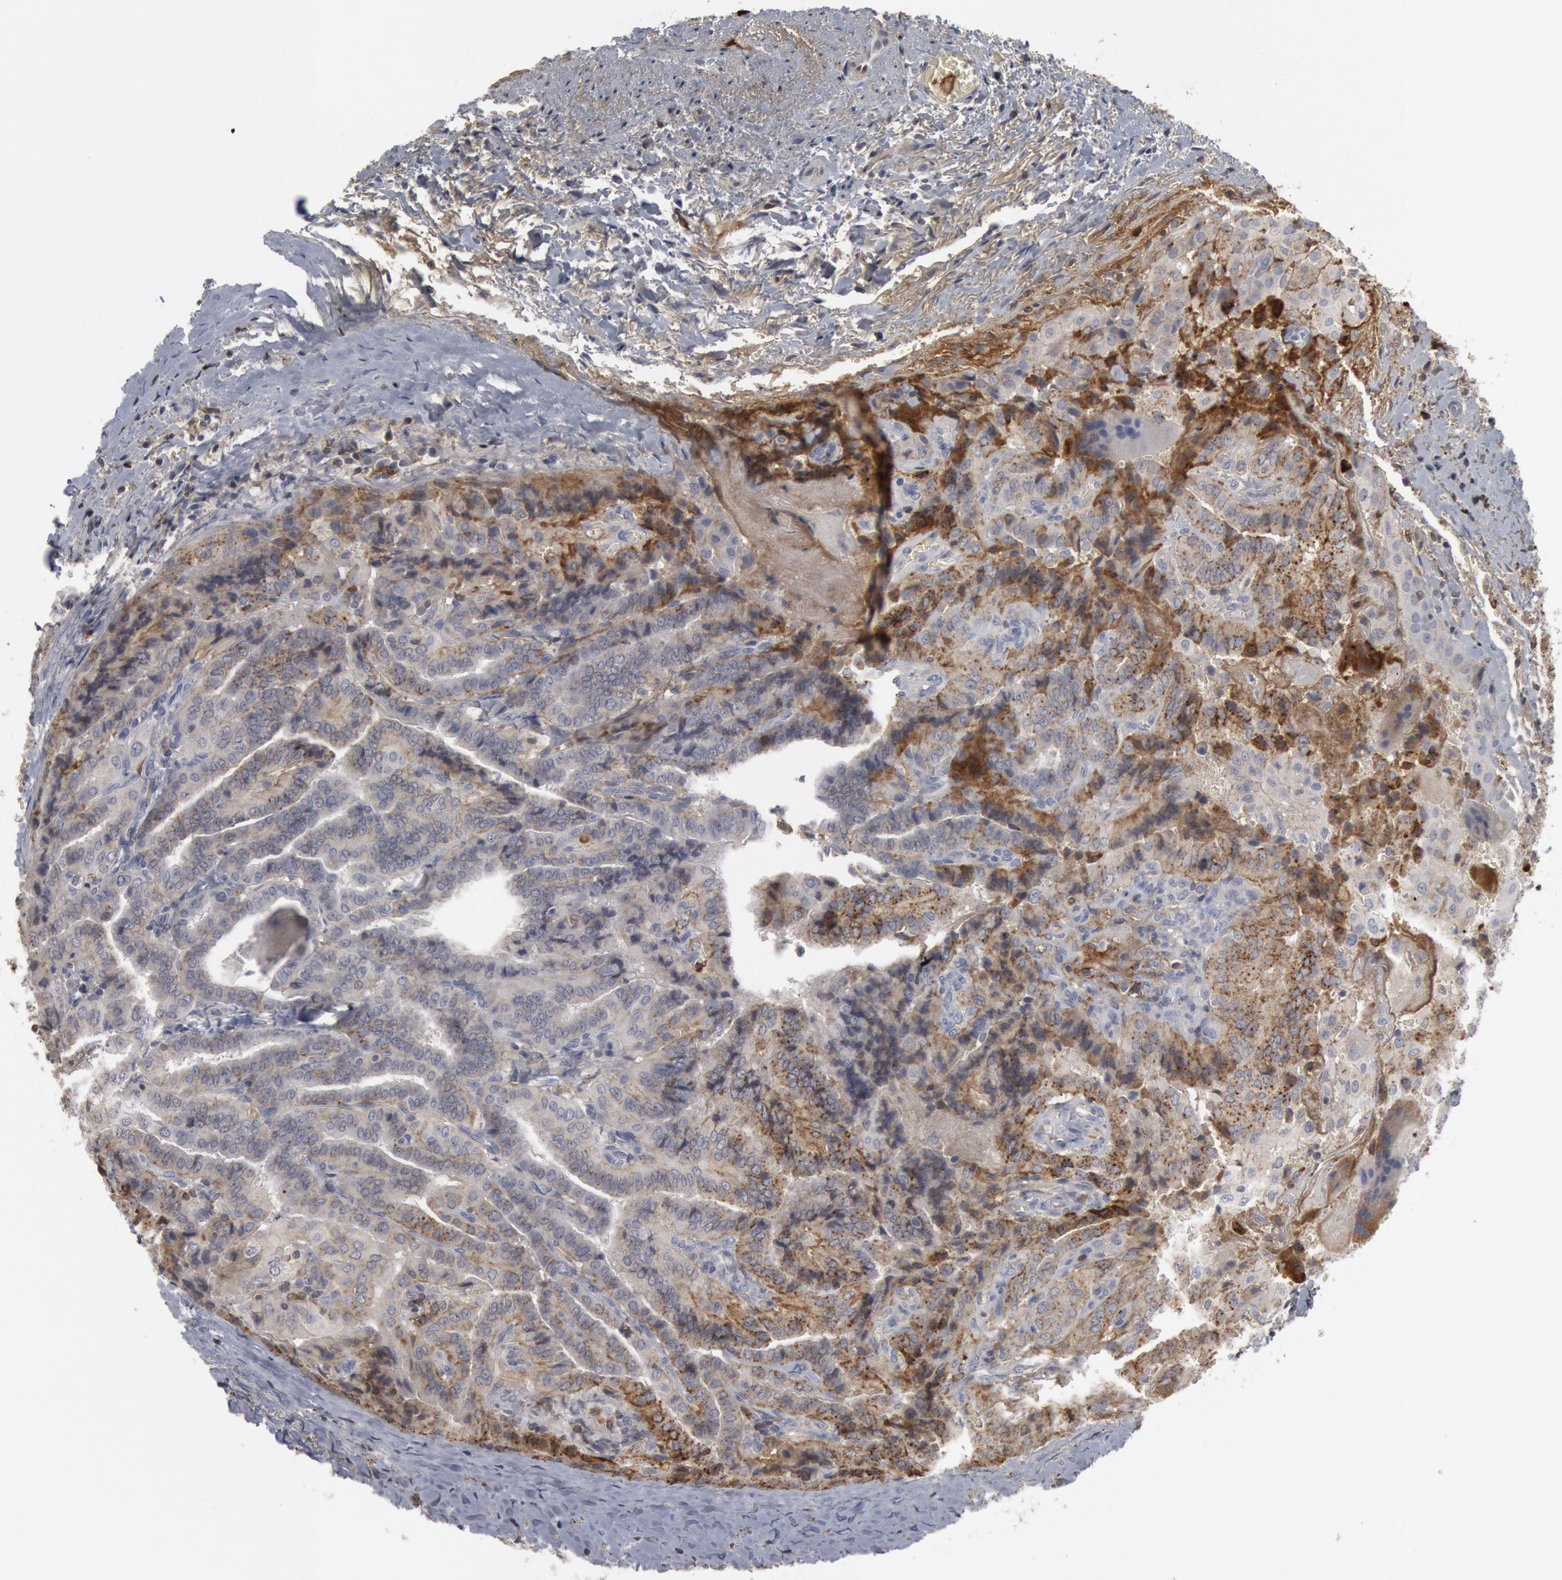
{"staining": {"intensity": "moderate", "quantity": "<25%", "location": "cytoplasmic/membranous"}, "tissue": "thyroid cancer", "cell_type": "Tumor cells", "image_type": "cancer", "snomed": [{"axis": "morphology", "description": "Papillary adenocarcinoma, NOS"}, {"axis": "topography", "description": "Thyroid gland"}], "caption": "This is an image of immunohistochemistry staining of papillary adenocarcinoma (thyroid), which shows moderate positivity in the cytoplasmic/membranous of tumor cells.", "gene": "C1QC", "patient": {"sex": "female", "age": 71}}